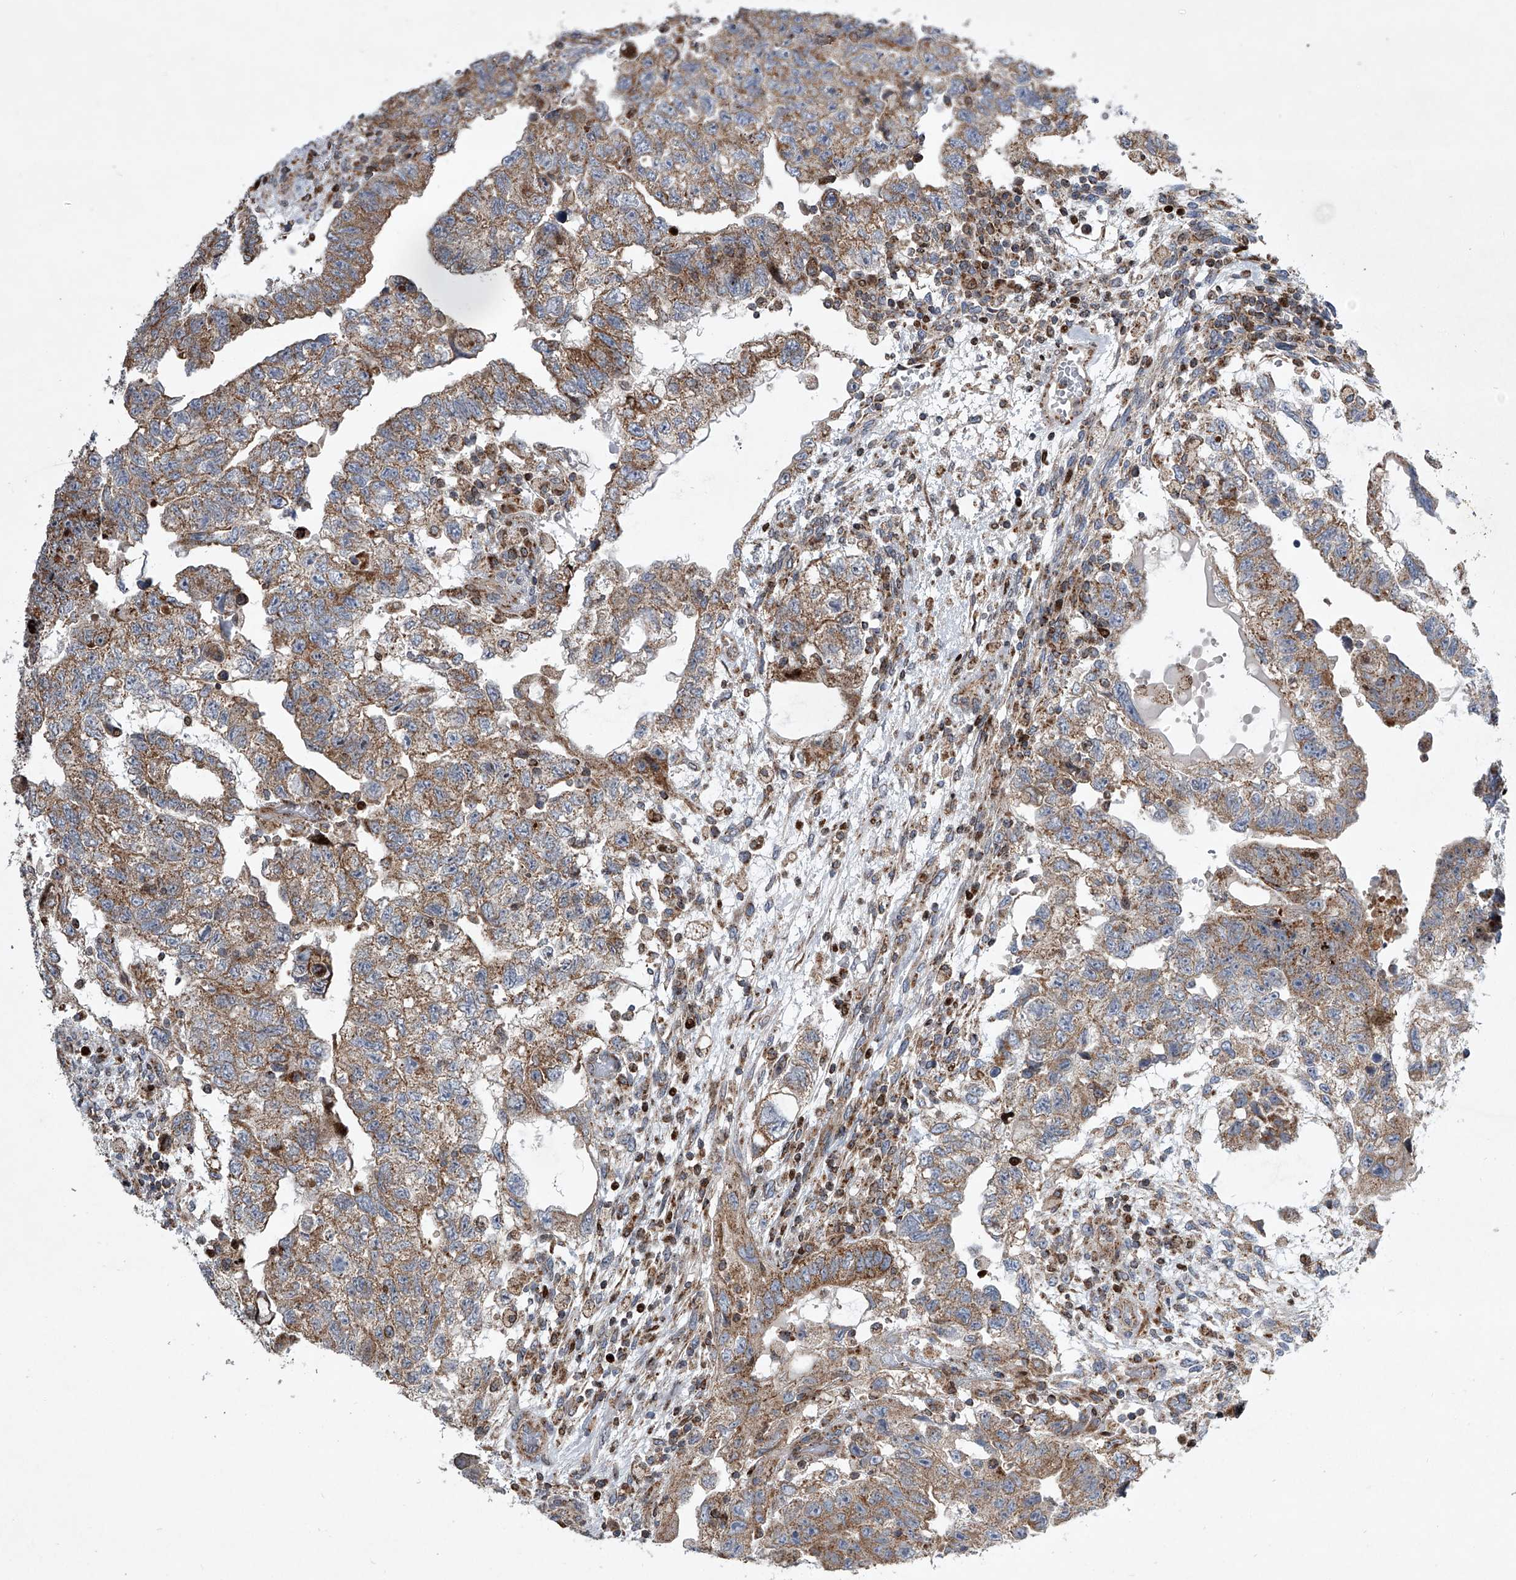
{"staining": {"intensity": "moderate", "quantity": ">75%", "location": "cytoplasmic/membranous"}, "tissue": "testis cancer", "cell_type": "Tumor cells", "image_type": "cancer", "snomed": [{"axis": "morphology", "description": "Carcinoma, Embryonal, NOS"}, {"axis": "topography", "description": "Testis"}], "caption": "Protein analysis of testis cancer tissue shows moderate cytoplasmic/membranous staining in approximately >75% of tumor cells.", "gene": "STRADA", "patient": {"sex": "male", "age": 36}}